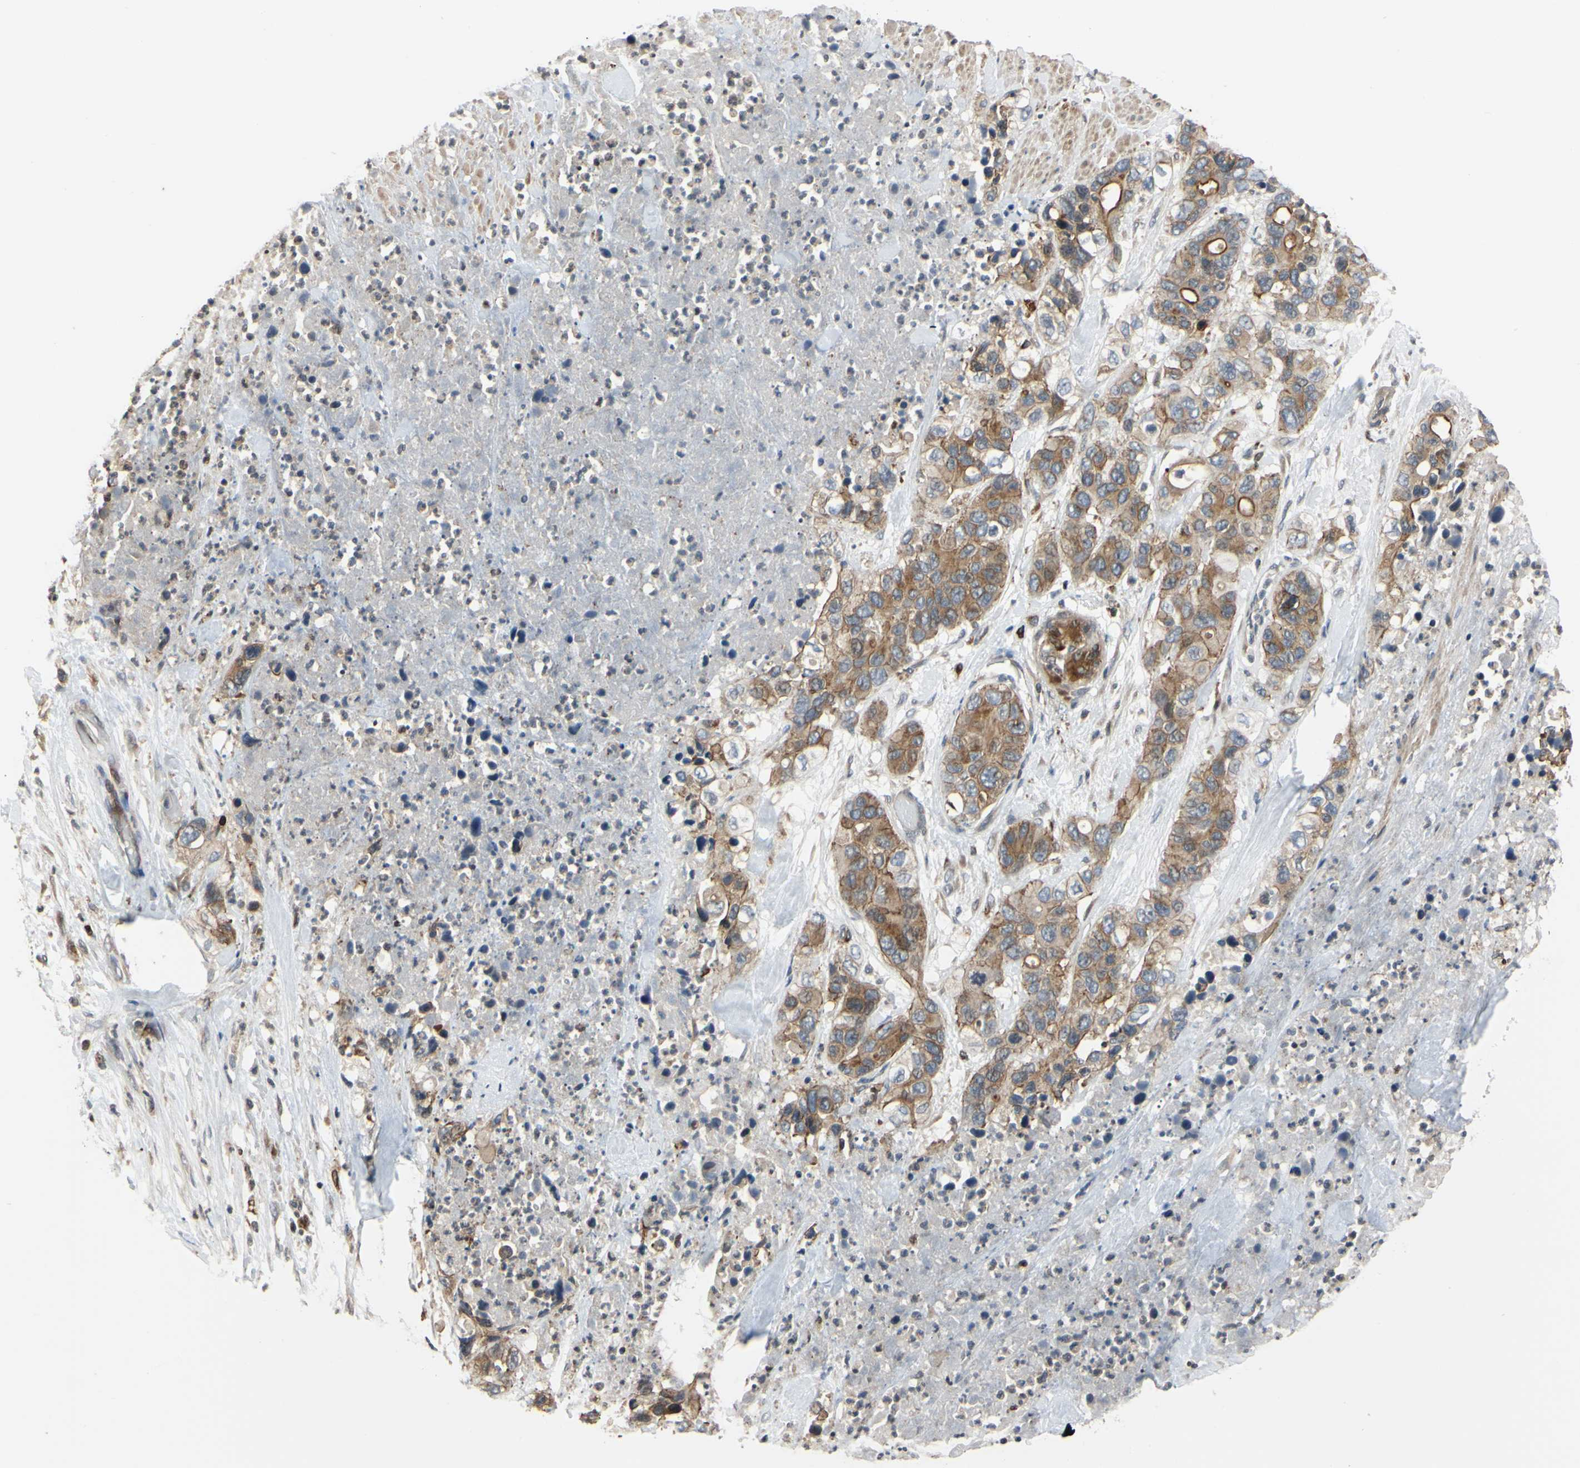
{"staining": {"intensity": "moderate", "quantity": "25%-75%", "location": "cytoplasmic/membranous"}, "tissue": "pancreatic cancer", "cell_type": "Tumor cells", "image_type": "cancer", "snomed": [{"axis": "morphology", "description": "Adenocarcinoma, NOS"}, {"axis": "topography", "description": "Pancreas"}], "caption": "This is a micrograph of immunohistochemistry (IHC) staining of pancreatic cancer, which shows moderate expression in the cytoplasmic/membranous of tumor cells.", "gene": "PLXNA2", "patient": {"sex": "female", "age": 71}}